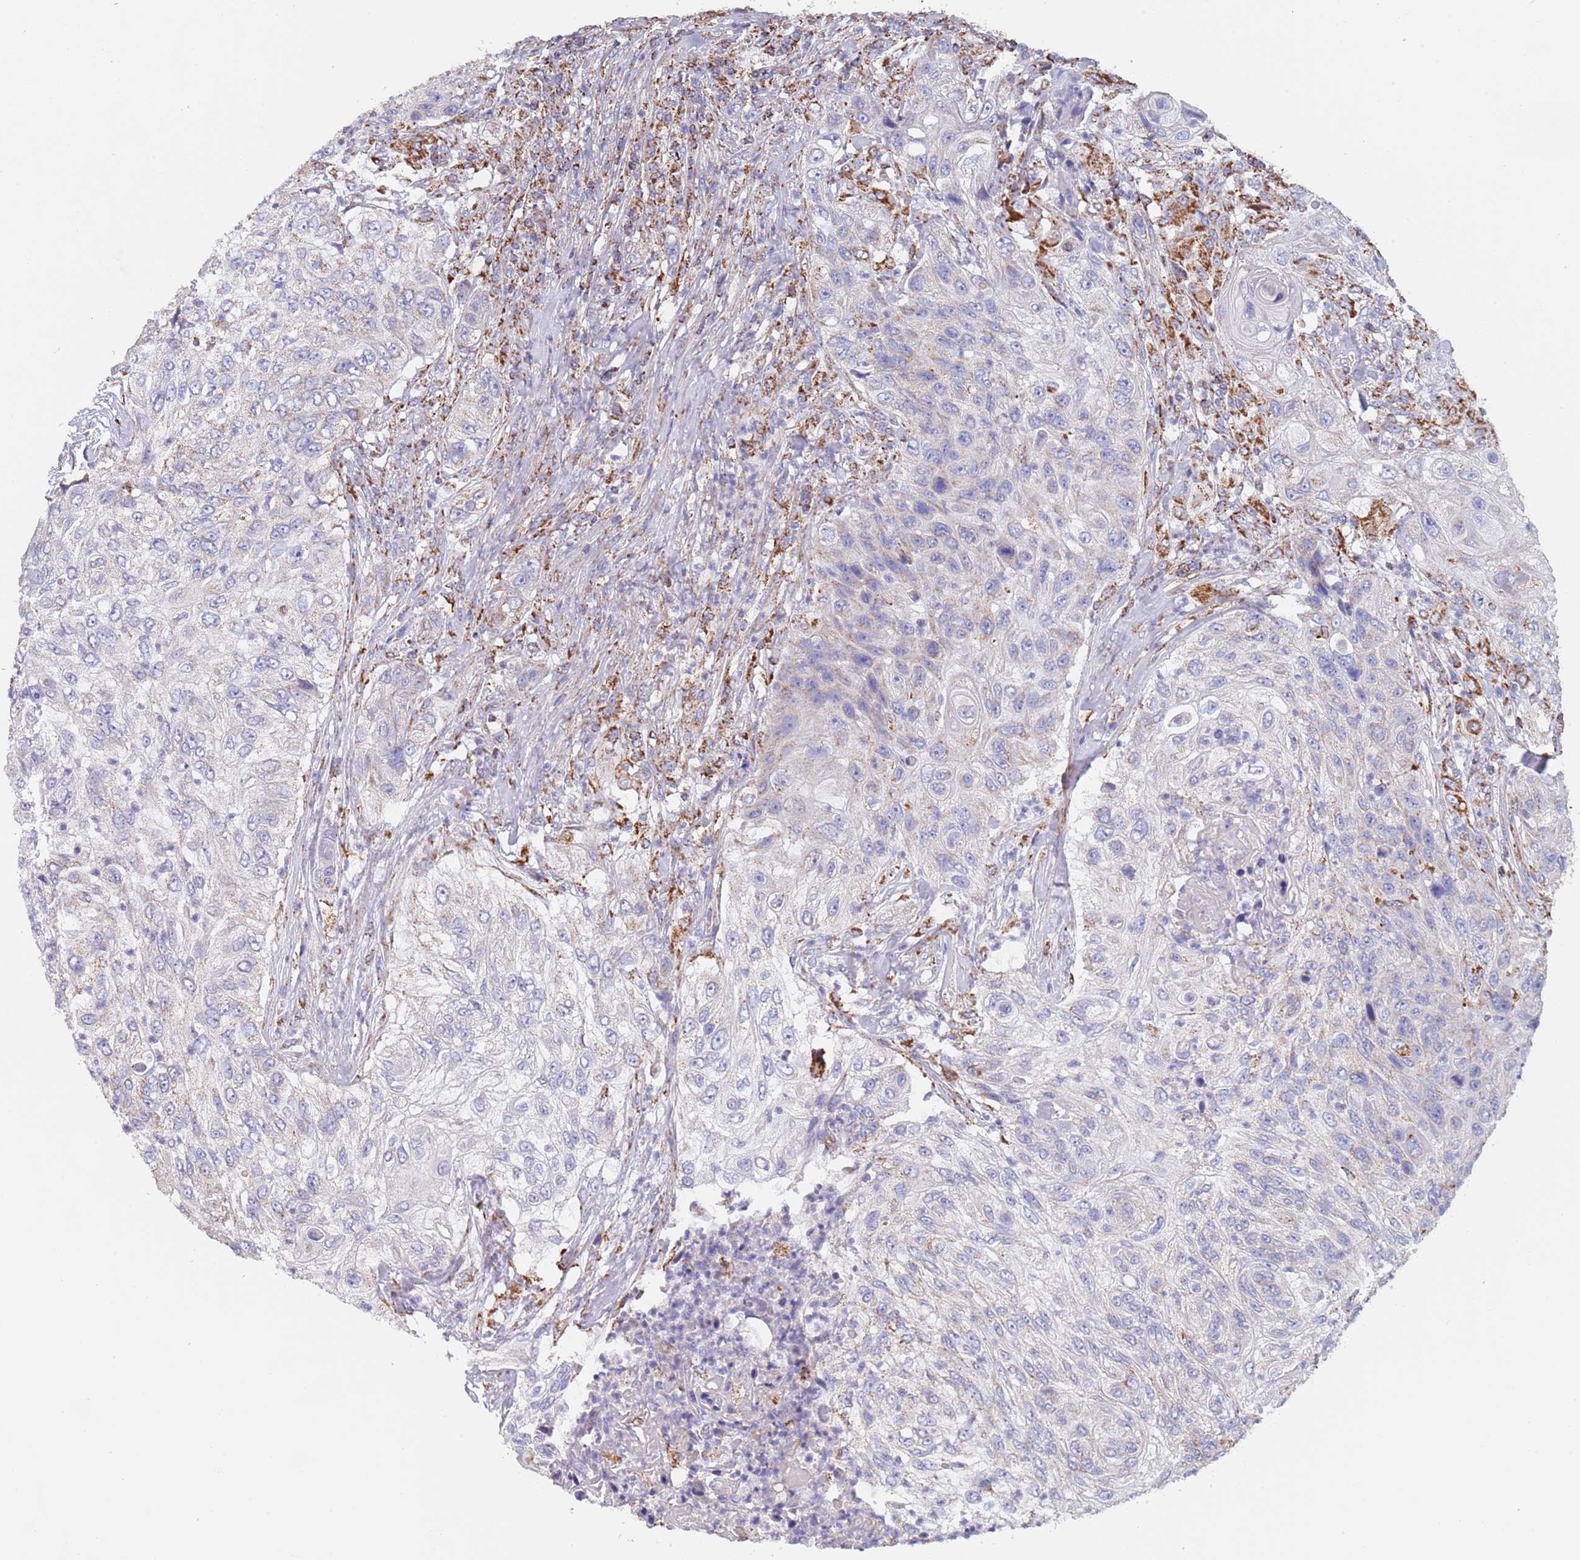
{"staining": {"intensity": "moderate", "quantity": "<25%", "location": "cytoplasmic/membranous"}, "tissue": "urothelial cancer", "cell_type": "Tumor cells", "image_type": "cancer", "snomed": [{"axis": "morphology", "description": "Urothelial carcinoma, High grade"}, {"axis": "topography", "description": "Urinary bladder"}], "caption": "A brown stain shows moderate cytoplasmic/membranous positivity of a protein in human urothelial cancer tumor cells.", "gene": "PGP", "patient": {"sex": "female", "age": 60}}